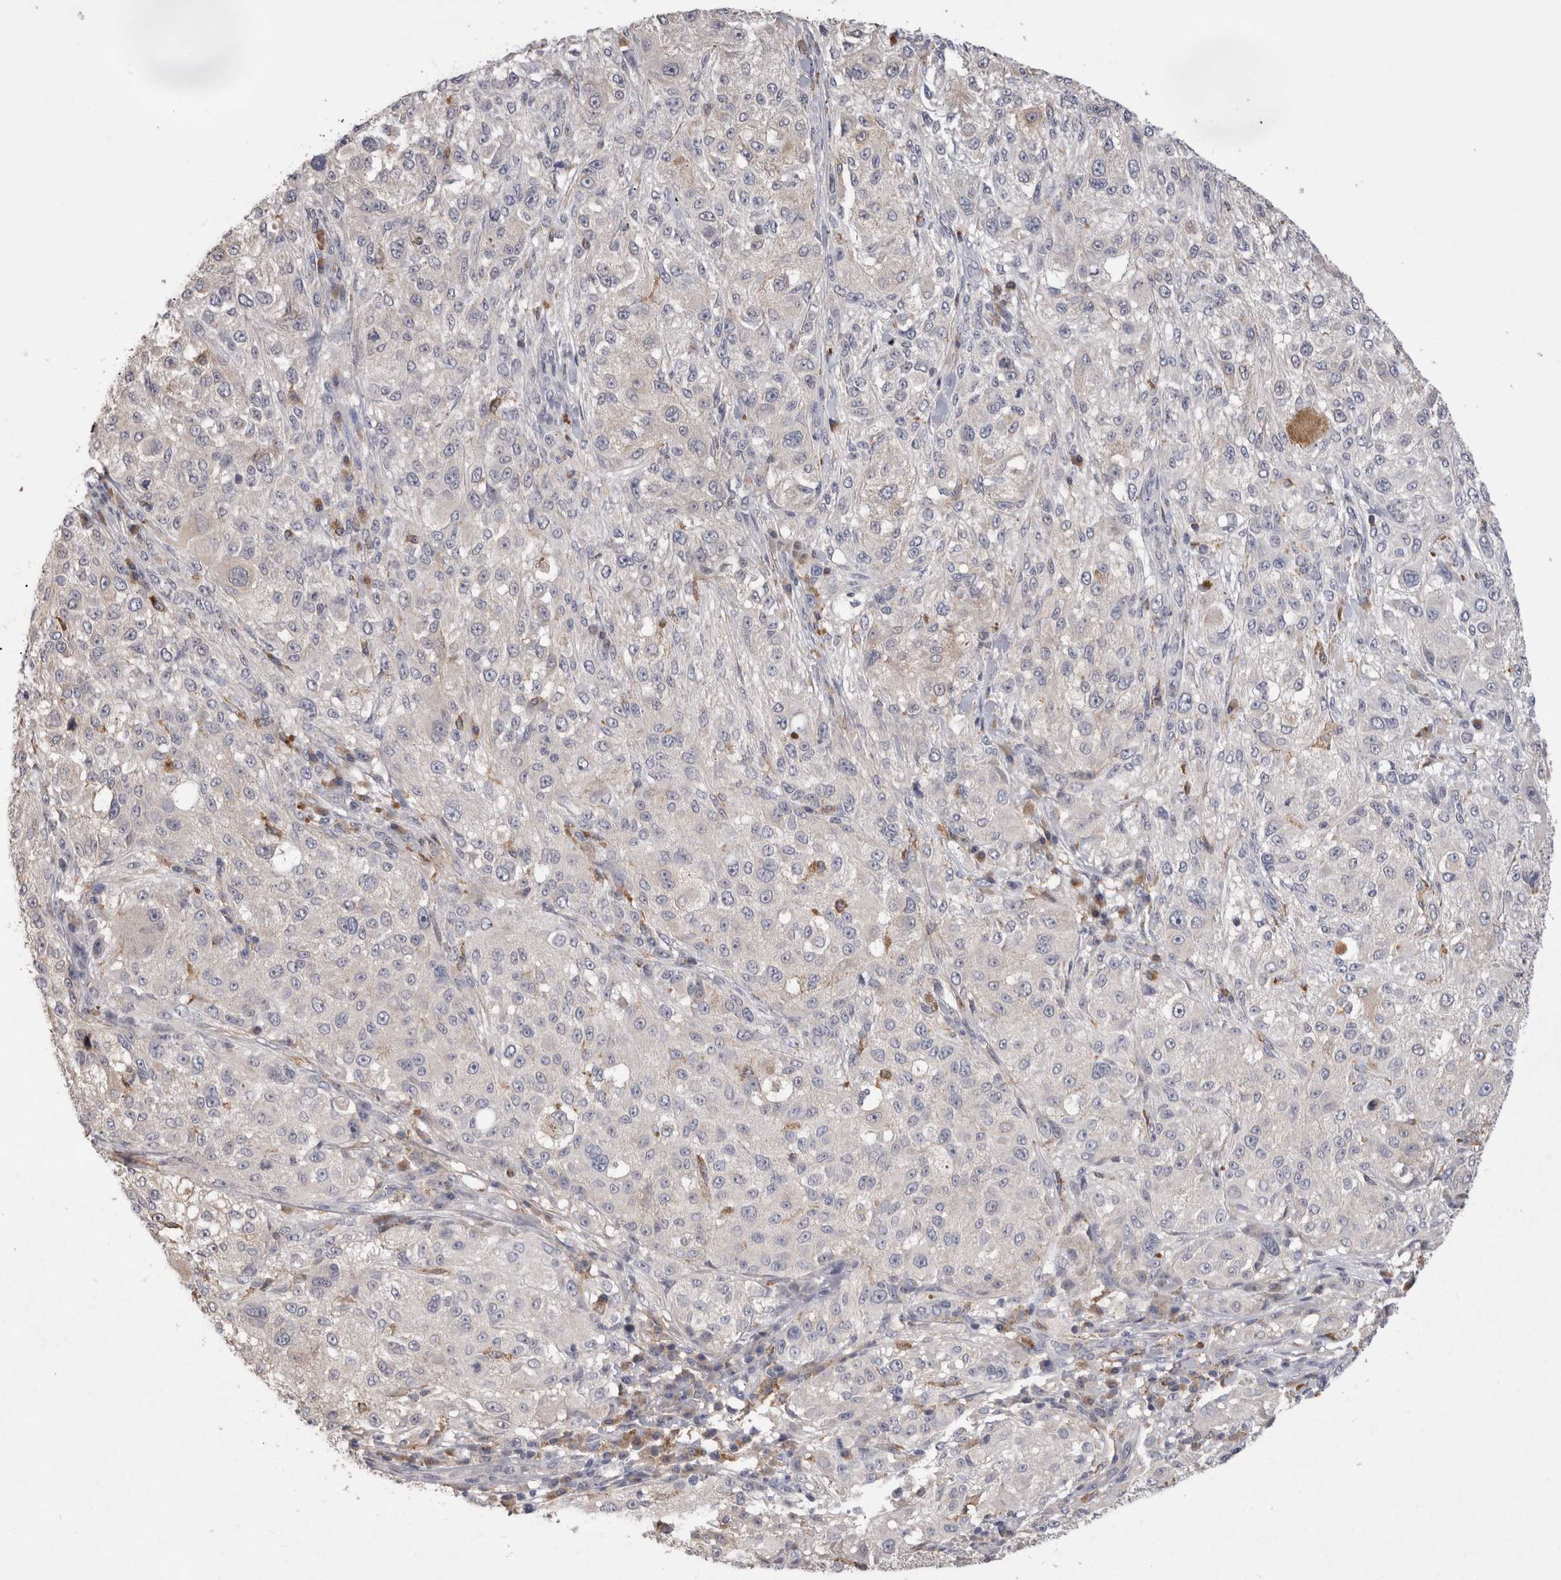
{"staining": {"intensity": "negative", "quantity": "none", "location": "none"}, "tissue": "melanoma", "cell_type": "Tumor cells", "image_type": "cancer", "snomed": [{"axis": "morphology", "description": "Necrosis, NOS"}, {"axis": "morphology", "description": "Malignant melanoma, NOS"}, {"axis": "topography", "description": "Skin"}], "caption": "IHC photomicrograph of human melanoma stained for a protein (brown), which reveals no expression in tumor cells.", "gene": "VSIG4", "patient": {"sex": "female", "age": 87}}